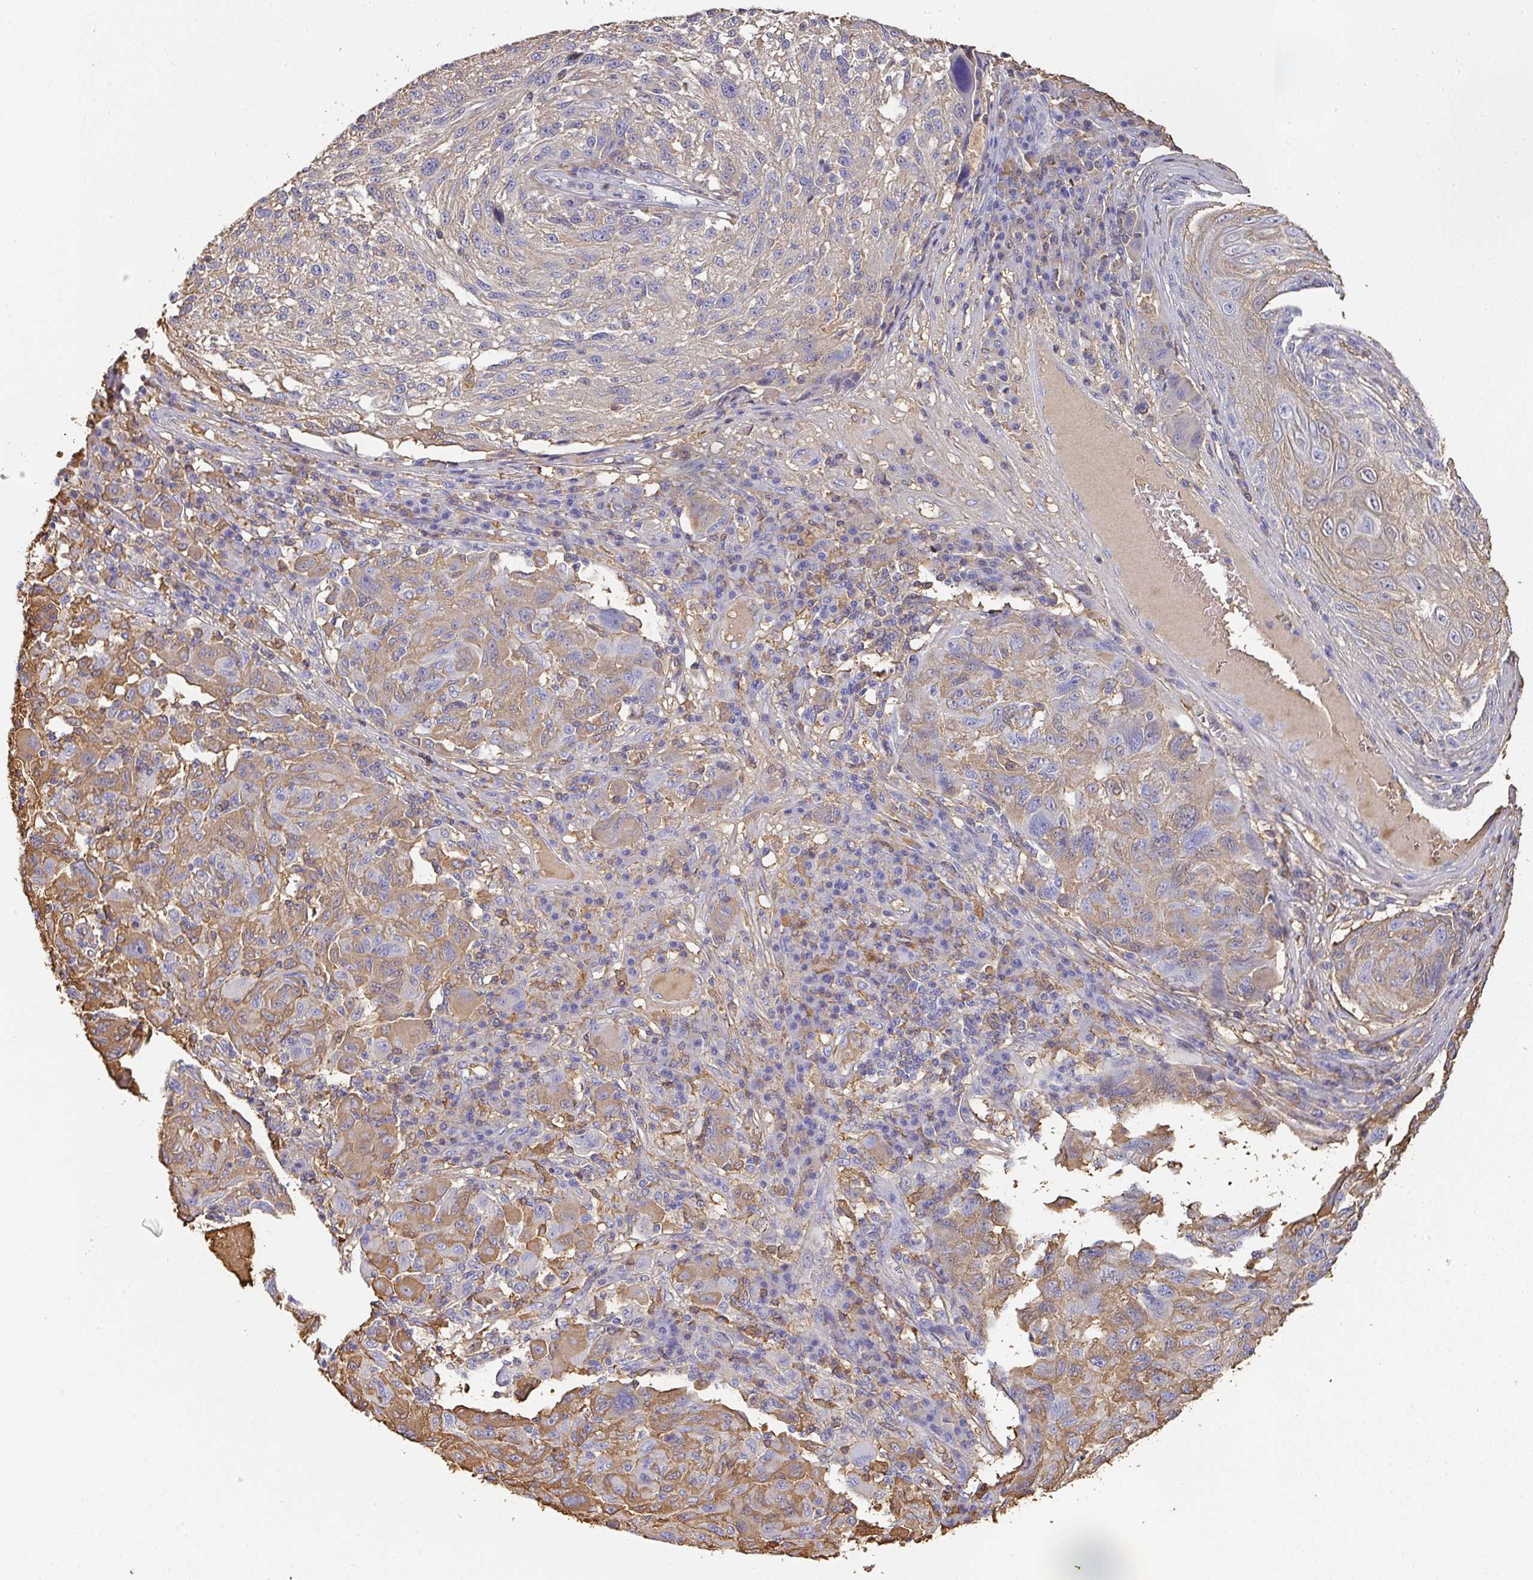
{"staining": {"intensity": "moderate", "quantity": "25%-75%", "location": "cytoplasmic/membranous"}, "tissue": "melanoma", "cell_type": "Tumor cells", "image_type": "cancer", "snomed": [{"axis": "morphology", "description": "Malignant melanoma, NOS"}, {"axis": "topography", "description": "Skin"}], "caption": "Moderate cytoplasmic/membranous protein positivity is appreciated in approximately 25%-75% of tumor cells in melanoma. Using DAB (3,3'-diaminobenzidine) (brown) and hematoxylin (blue) stains, captured at high magnification using brightfield microscopy.", "gene": "ALB", "patient": {"sex": "male", "age": 53}}